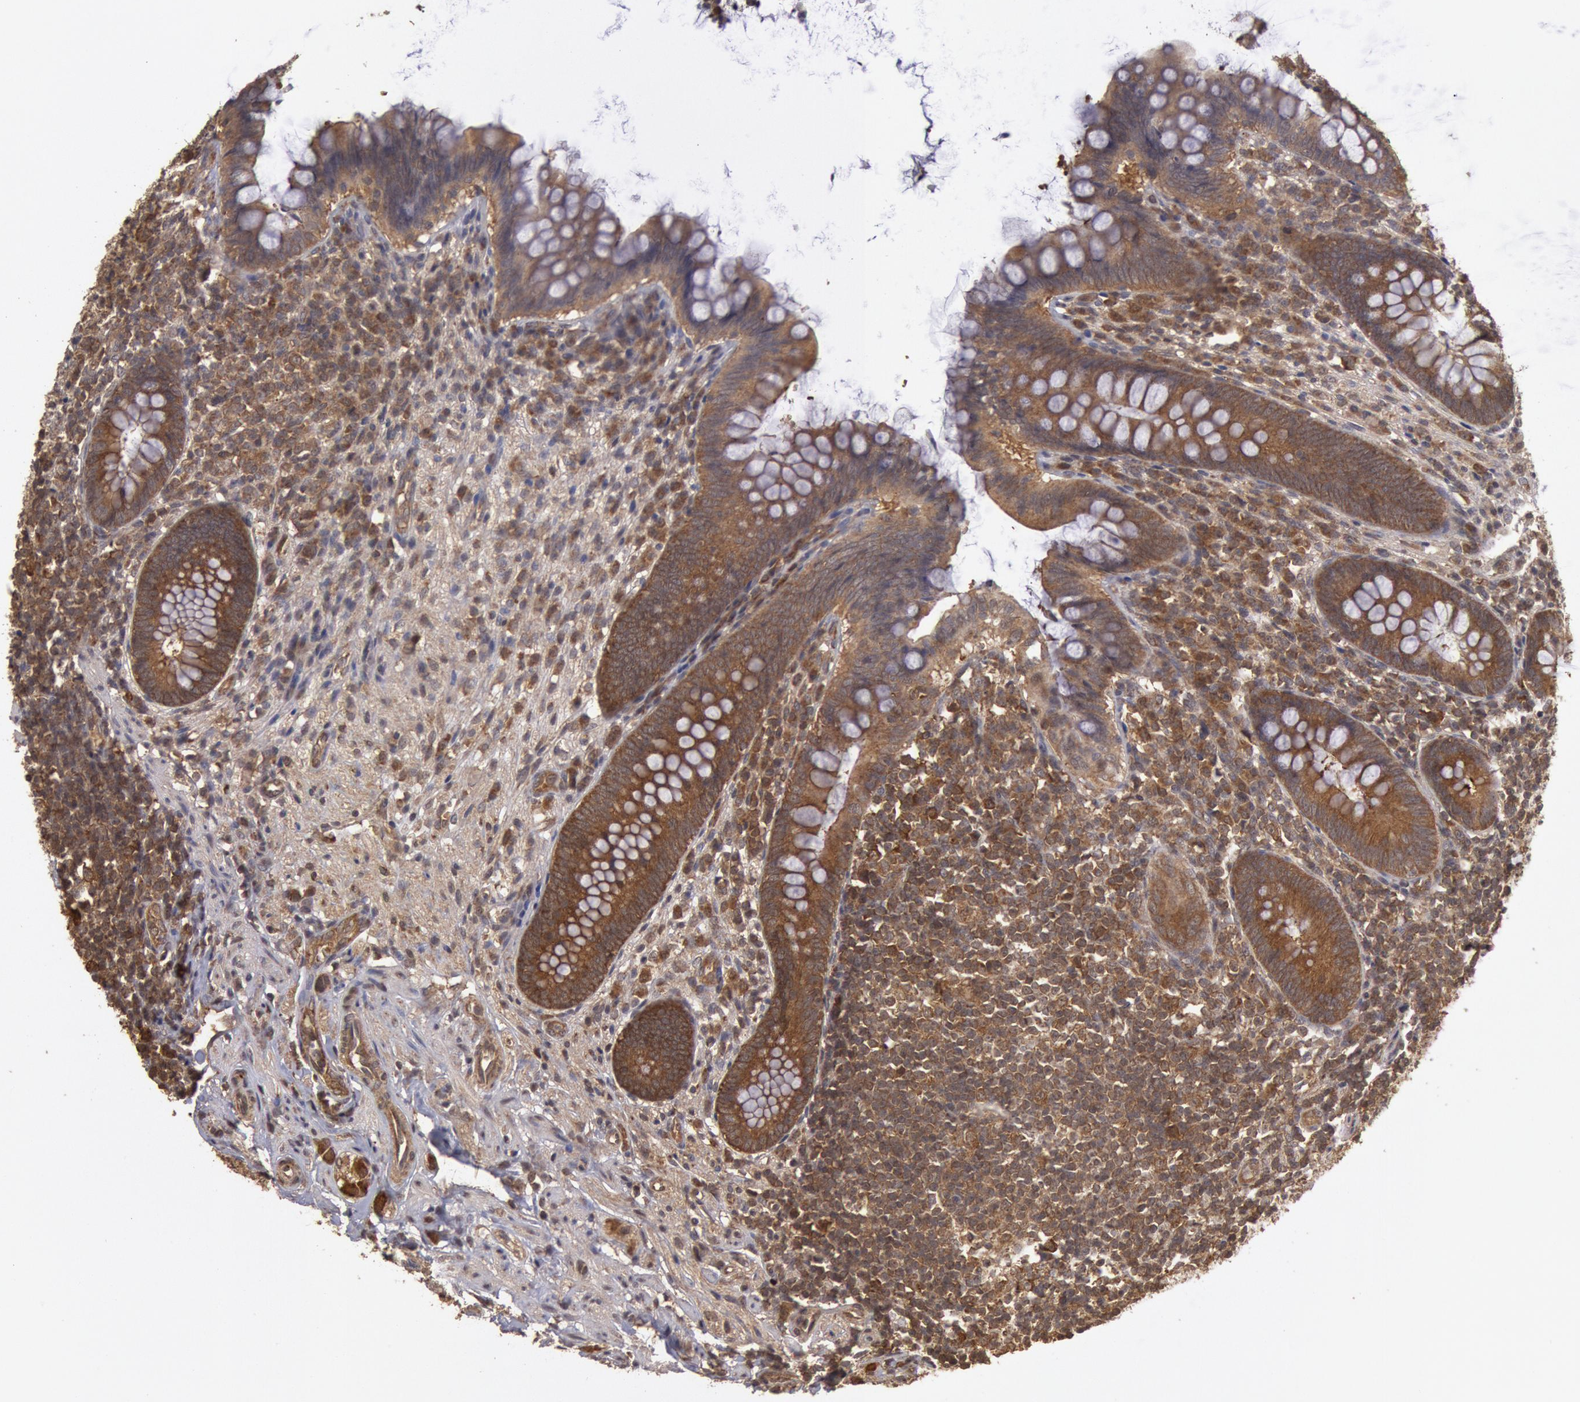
{"staining": {"intensity": "moderate", "quantity": ">75%", "location": "cytoplasmic/membranous"}, "tissue": "appendix", "cell_type": "Glandular cells", "image_type": "normal", "snomed": [{"axis": "morphology", "description": "Normal tissue, NOS"}, {"axis": "topography", "description": "Appendix"}], "caption": "High-magnification brightfield microscopy of unremarkable appendix stained with DAB (brown) and counterstained with hematoxylin (blue). glandular cells exhibit moderate cytoplasmic/membranous positivity is present in approximately>75% of cells.", "gene": "USP14", "patient": {"sex": "female", "age": 66}}